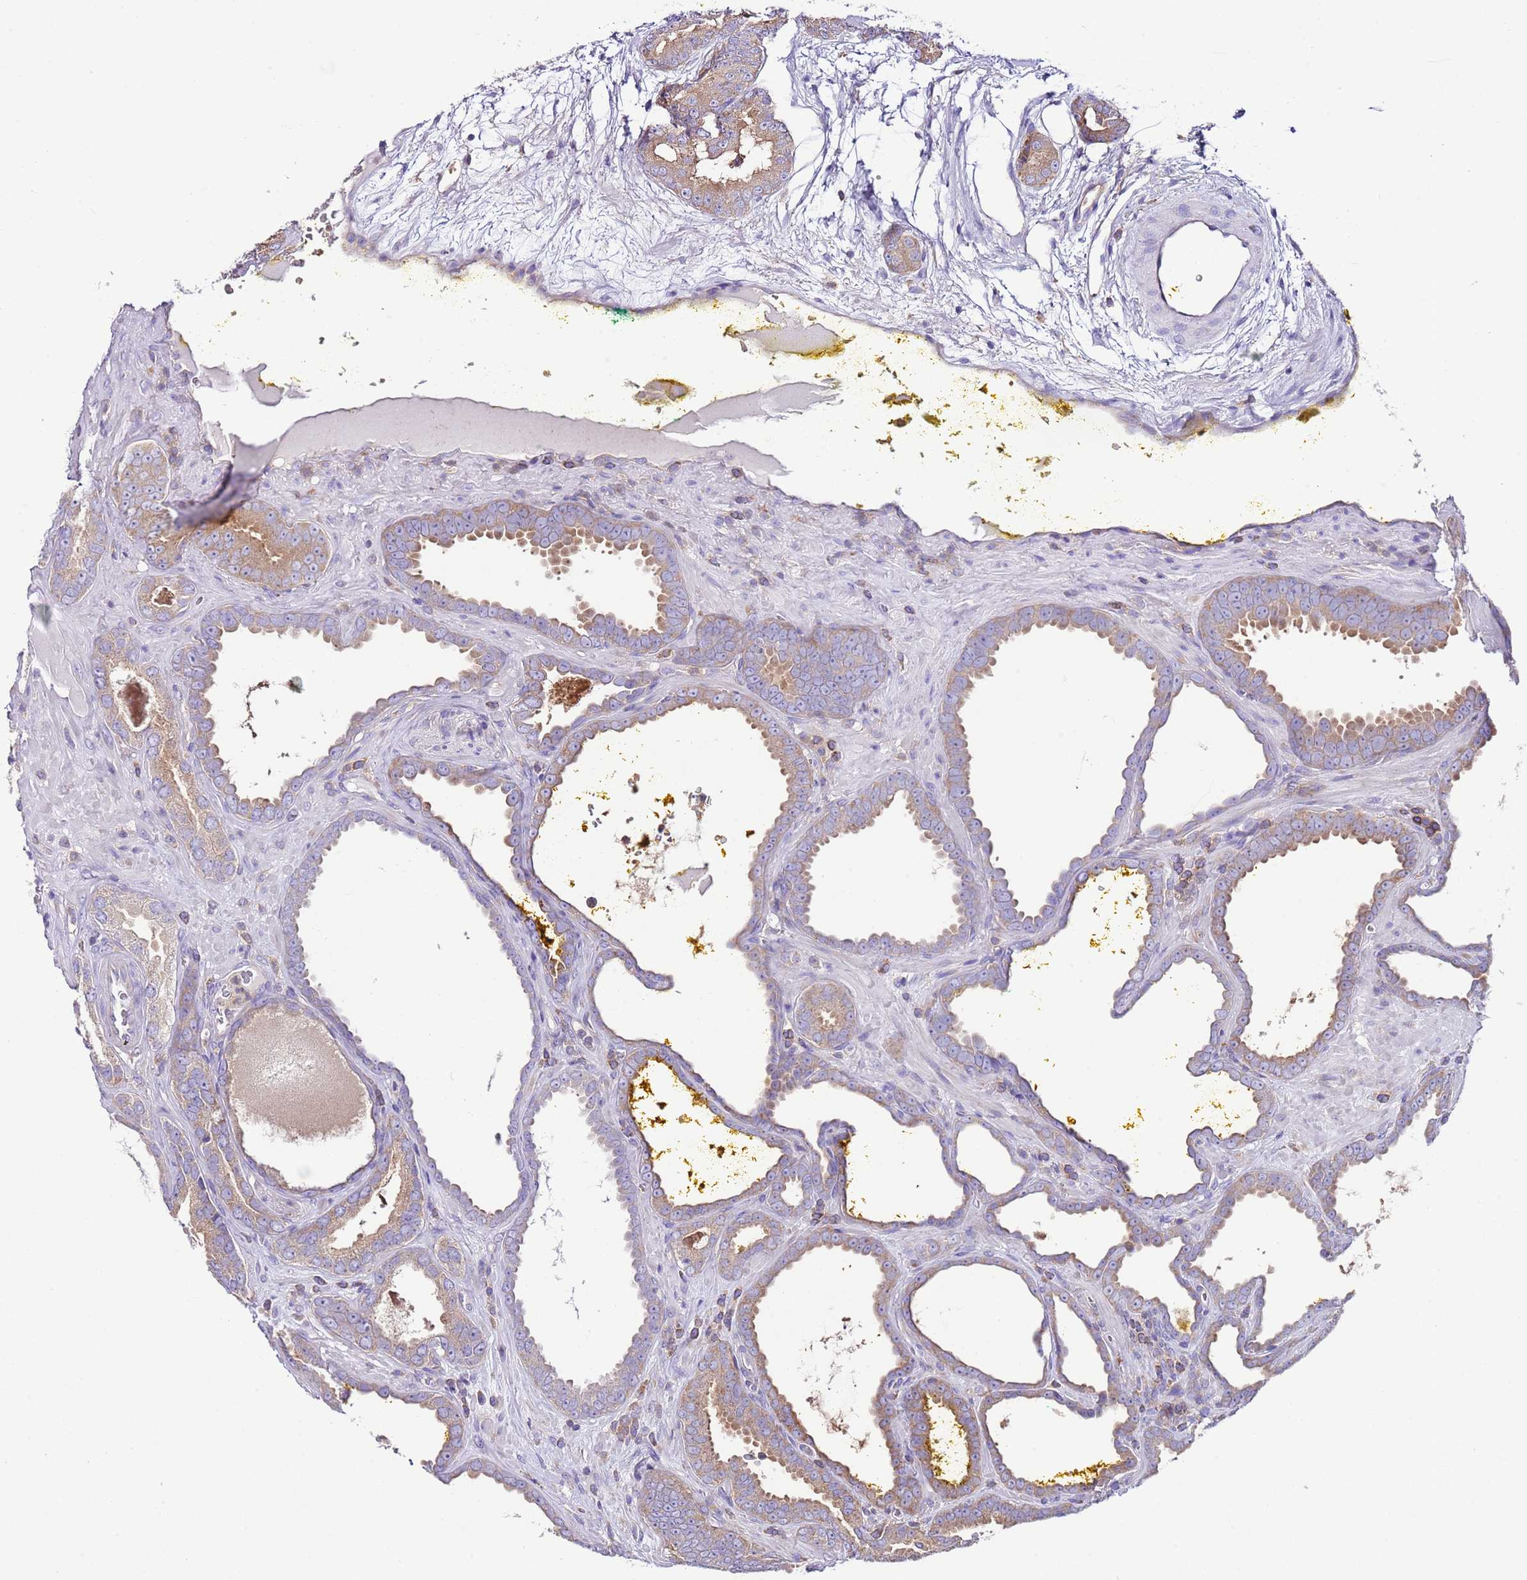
{"staining": {"intensity": "moderate", "quantity": ">75%", "location": "cytoplasmic/membranous"}, "tissue": "prostate cancer", "cell_type": "Tumor cells", "image_type": "cancer", "snomed": [{"axis": "morphology", "description": "Adenocarcinoma, High grade"}, {"axis": "topography", "description": "Prostate"}], "caption": "Immunohistochemistry (IHC) histopathology image of neoplastic tissue: human high-grade adenocarcinoma (prostate) stained using immunohistochemistry (IHC) shows medium levels of moderate protein expression localized specifically in the cytoplasmic/membranous of tumor cells, appearing as a cytoplasmic/membranous brown color.", "gene": "RPS10", "patient": {"sex": "male", "age": 72}}